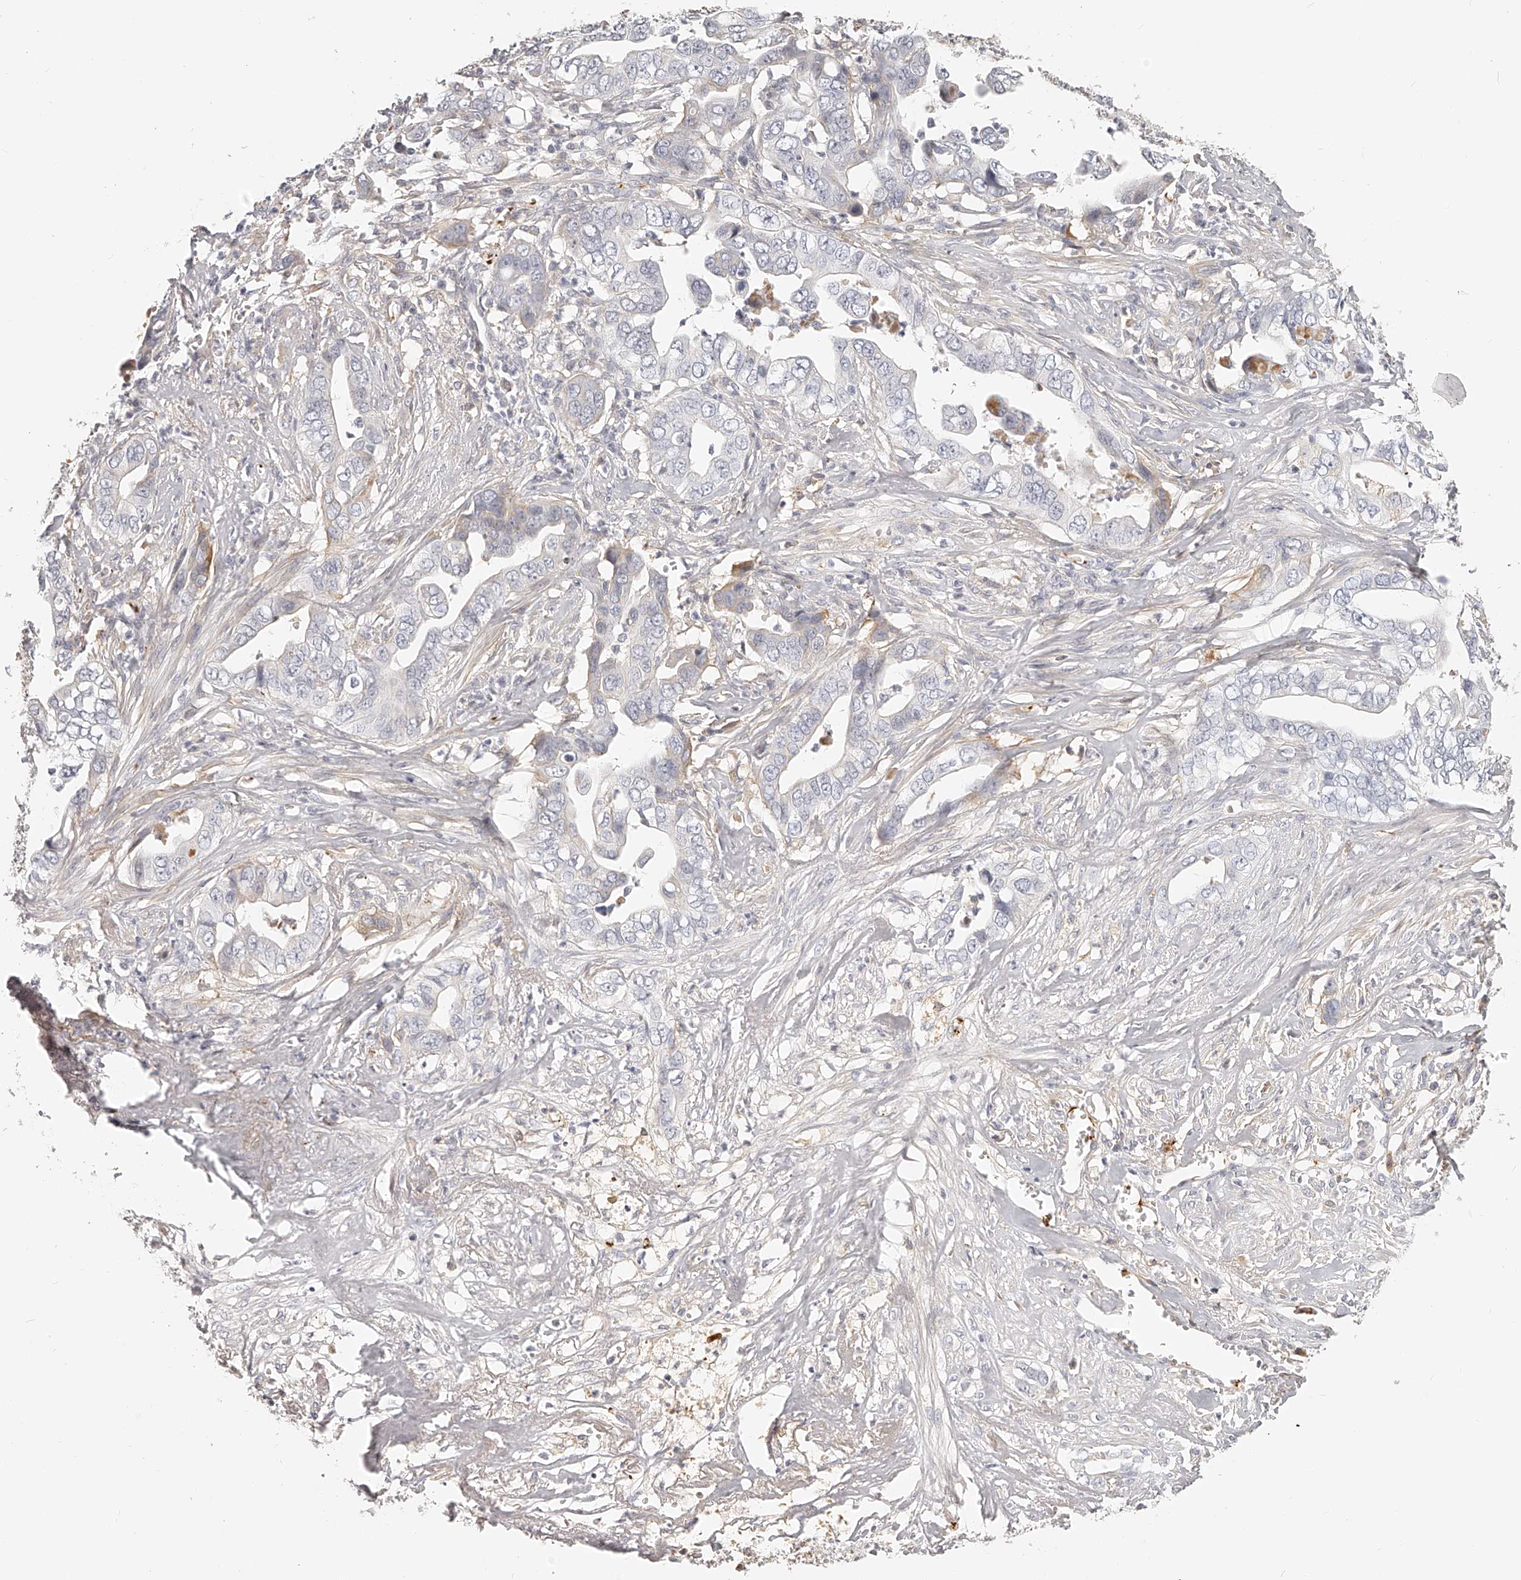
{"staining": {"intensity": "negative", "quantity": "none", "location": "none"}, "tissue": "liver cancer", "cell_type": "Tumor cells", "image_type": "cancer", "snomed": [{"axis": "morphology", "description": "Cholangiocarcinoma"}, {"axis": "topography", "description": "Liver"}], "caption": "DAB (3,3'-diaminobenzidine) immunohistochemical staining of liver cancer (cholangiocarcinoma) shows no significant expression in tumor cells.", "gene": "ITGB3", "patient": {"sex": "female", "age": 79}}